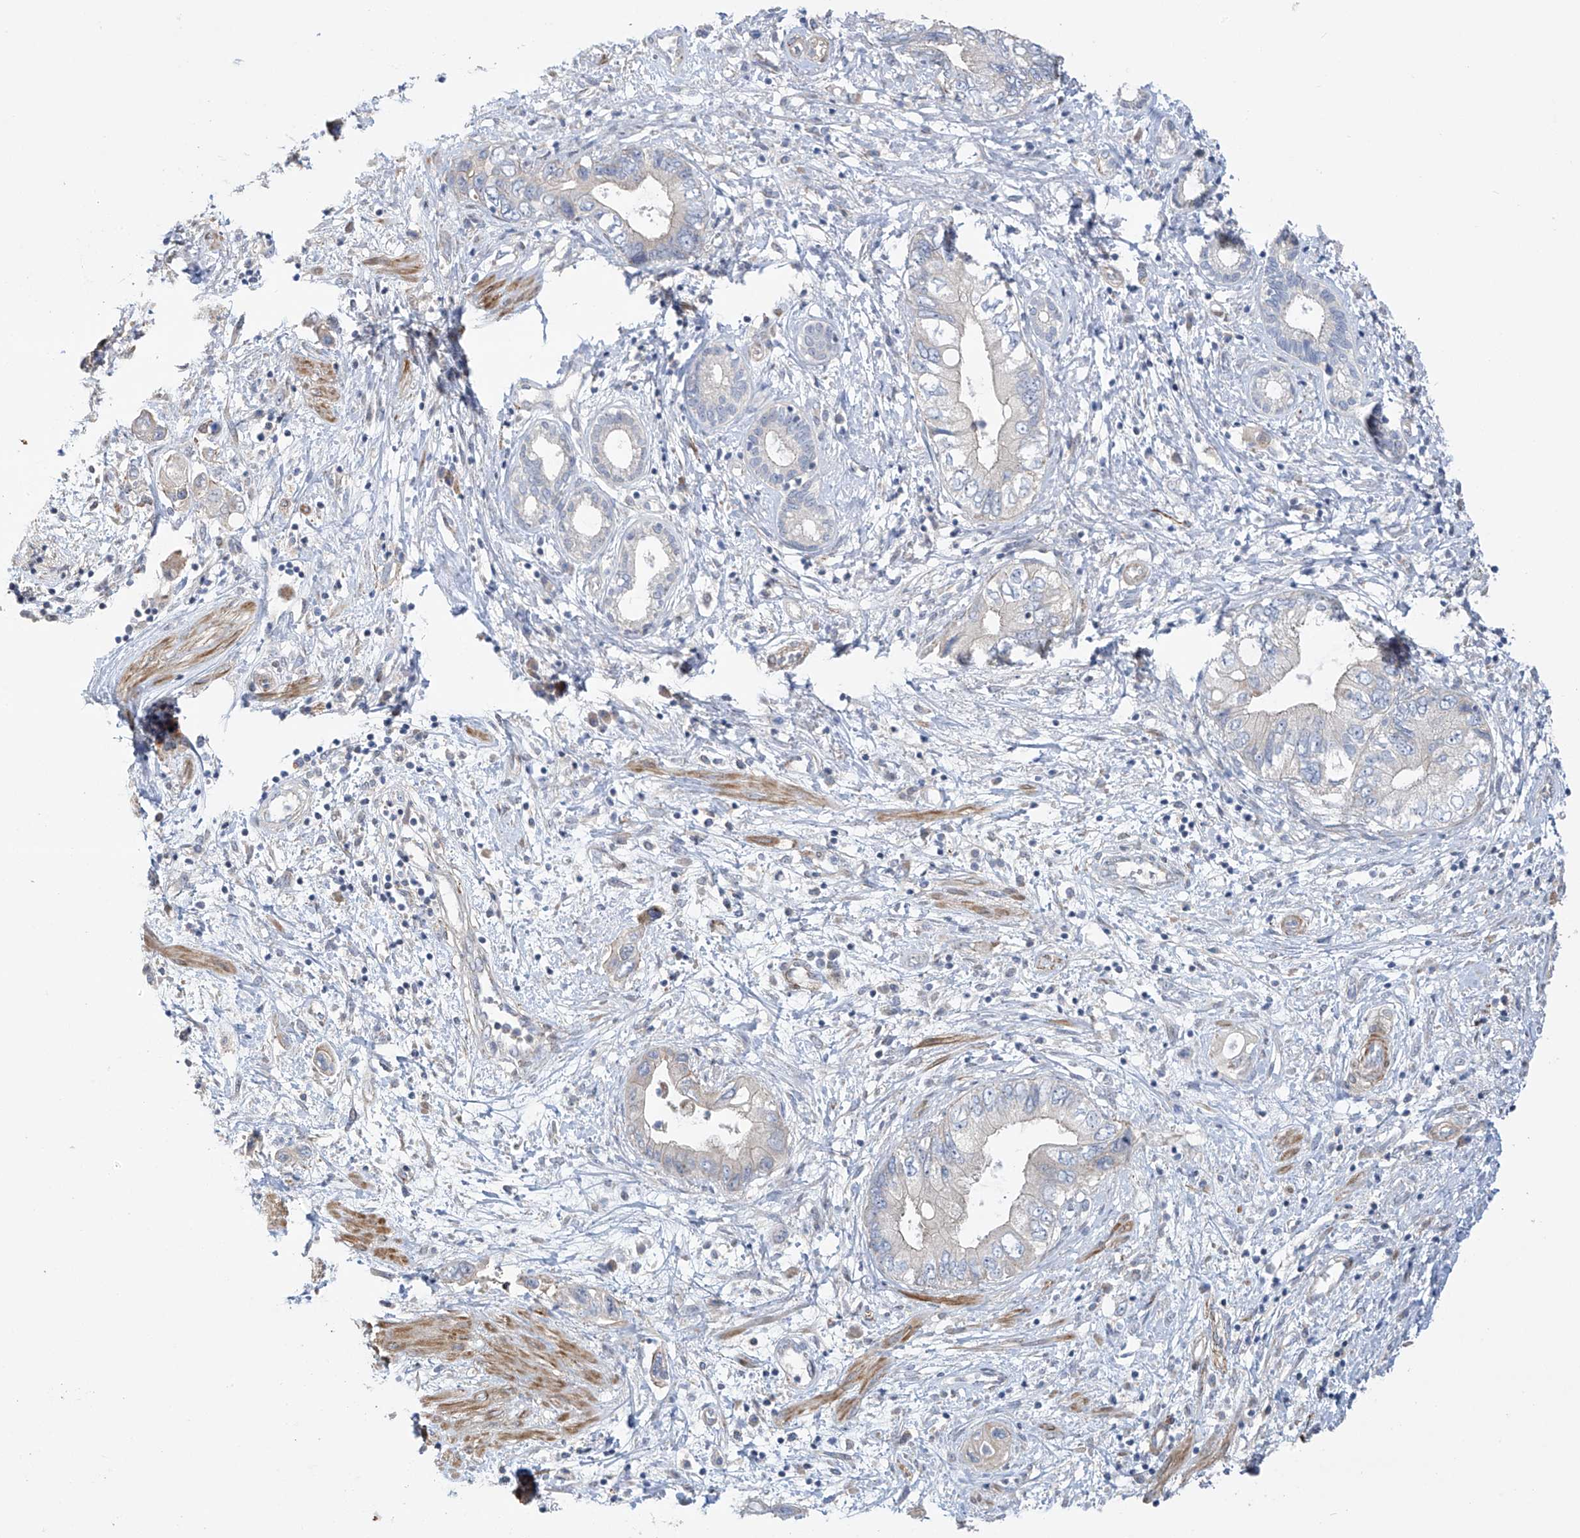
{"staining": {"intensity": "negative", "quantity": "none", "location": "none"}, "tissue": "pancreatic cancer", "cell_type": "Tumor cells", "image_type": "cancer", "snomed": [{"axis": "morphology", "description": "Adenocarcinoma, NOS"}, {"axis": "topography", "description": "Pancreas"}], "caption": "Immunohistochemical staining of human pancreatic cancer displays no significant expression in tumor cells.", "gene": "ZNF641", "patient": {"sex": "female", "age": 73}}